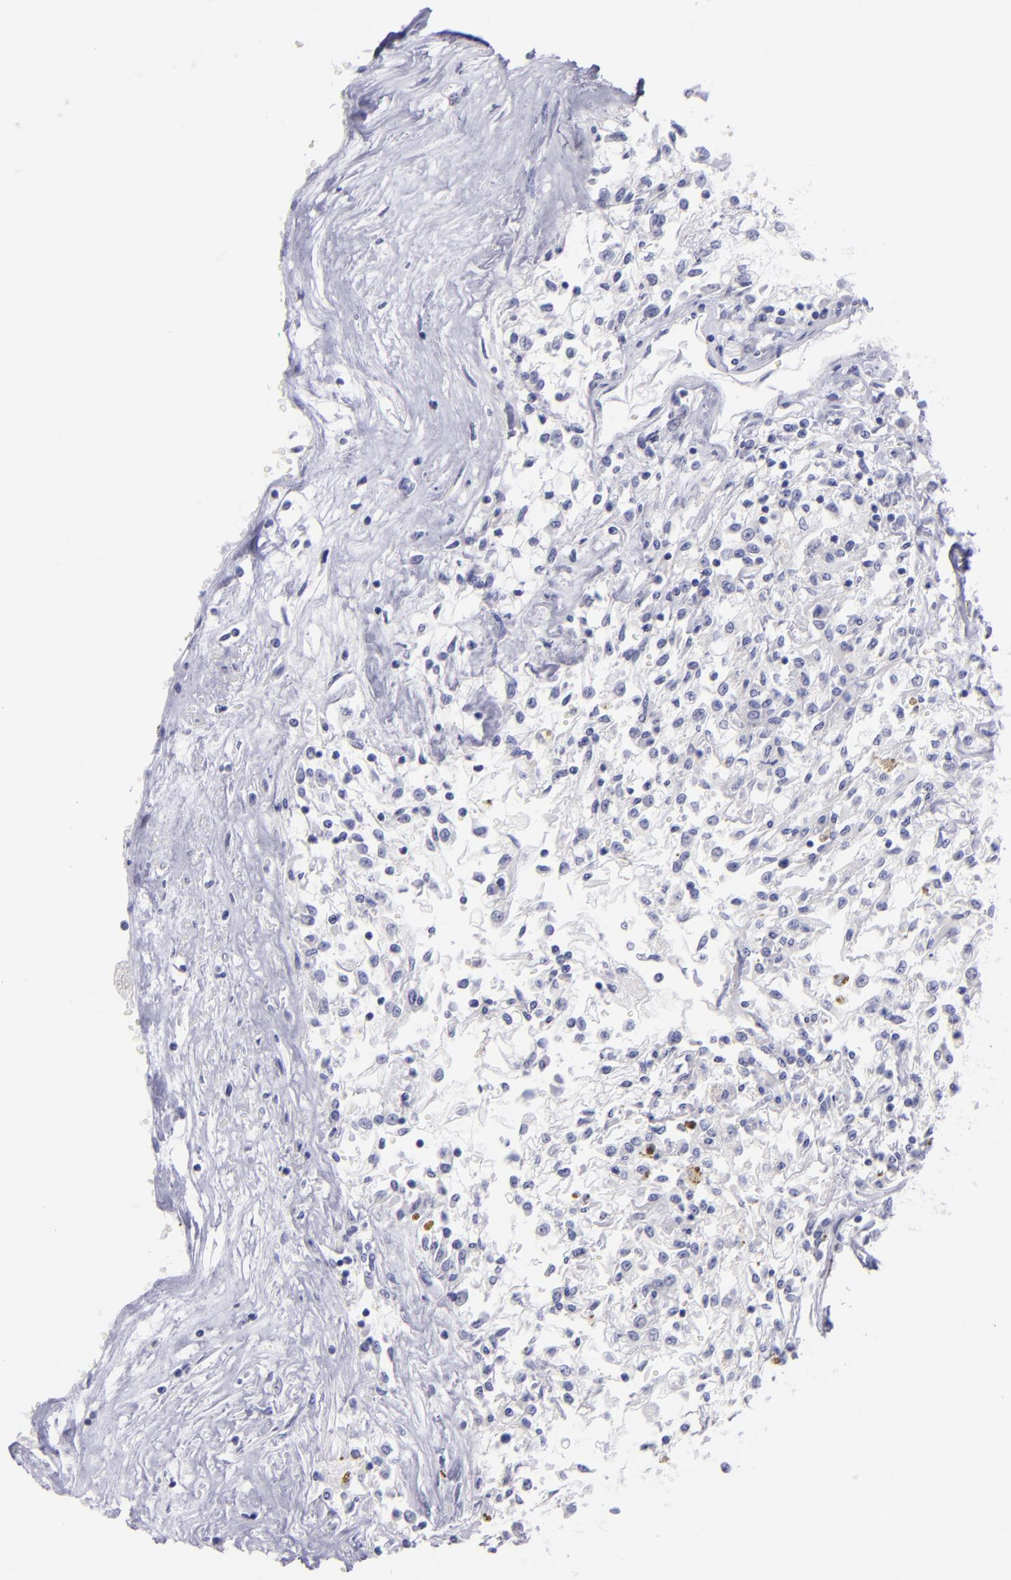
{"staining": {"intensity": "negative", "quantity": "none", "location": "none"}, "tissue": "renal cancer", "cell_type": "Tumor cells", "image_type": "cancer", "snomed": [{"axis": "morphology", "description": "Adenocarcinoma, NOS"}, {"axis": "topography", "description": "Kidney"}], "caption": "Immunohistochemistry photomicrograph of neoplastic tissue: human renal cancer stained with DAB (3,3'-diaminobenzidine) displays no significant protein positivity in tumor cells.", "gene": "CD82", "patient": {"sex": "male", "age": 78}}